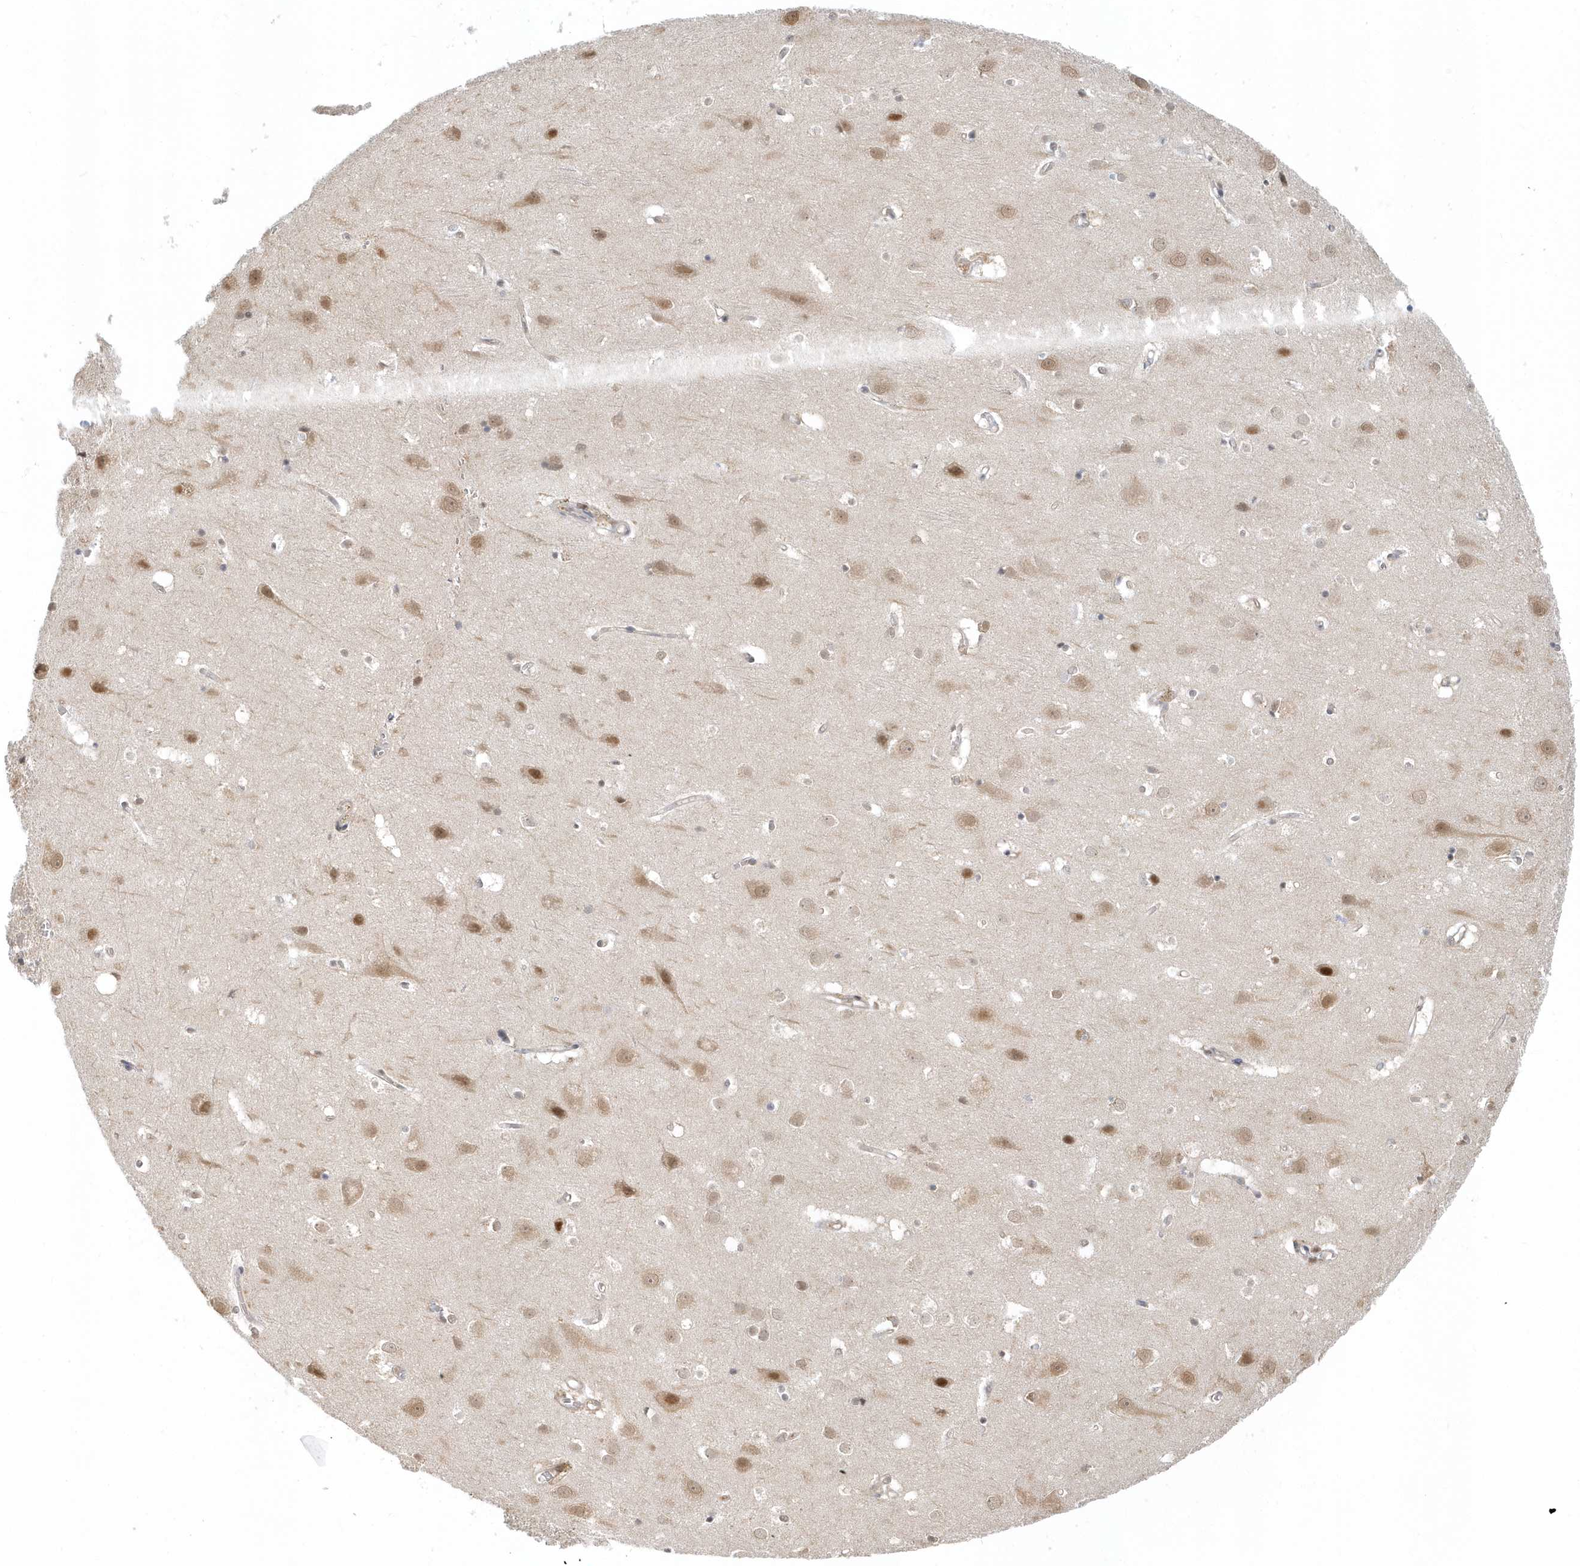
{"staining": {"intensity": "negative", "quantity": "none", "location": "none"}, "tissue": "cerebral cortex", "cell_type": "Endothelial cells", "image_type": "normal", "snomed": [{"axis": "morphology", "description": "Normal tissue, NOS"}, {"axis": "topography", "description": "Cerebral cortex"}], "caption": "An IHC photomicrograph of normal cerebral cortex is shown. There is no staining in endothelial cells of cerebral cortex.", "gene": "PSMD6", "patient": {"sex": "male", "age": 54}}